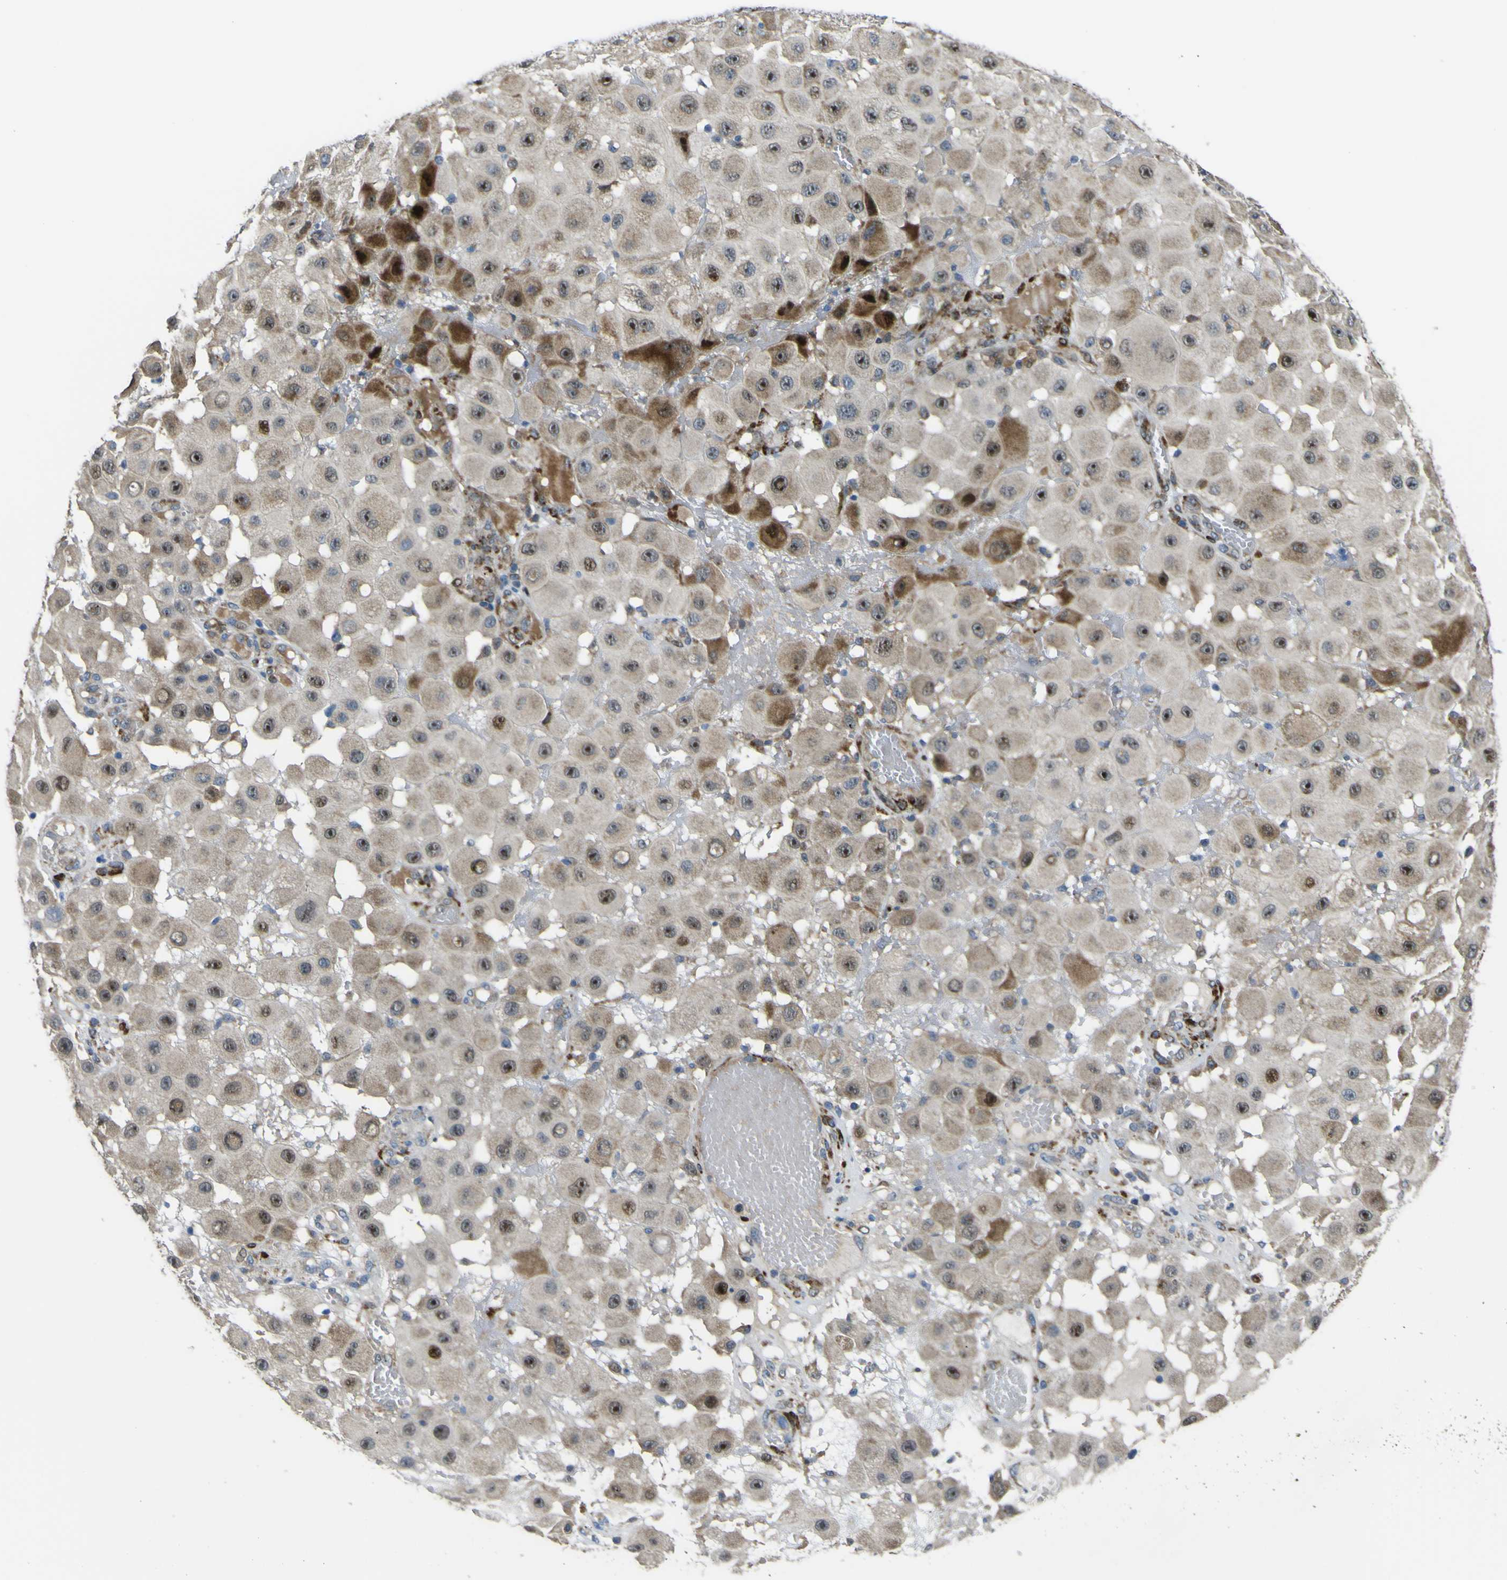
{"staining": {"intensity": "moderate", "quantity": "25%-75%", "location": "cytoplasmic/membranous,nuclear"}, "tissue": "melanoma", "cell_type": "Tumor cells", "image_type": "cancer", "snomed": [{"axis": "morphology", "description": "Malignant melanoma, NOS"}, {"axis": "topography", "description": "Skin"}], "caption": "High-power microscopy captured an IHC histopathology image of malignant melanoma, revealing moderate cytoplasmic/membranous and nuclear expression in approximately 25%-75% of tumor cells. (brown staining indicates protein expression, while blue staining denotes nuclei).", "gene": "LBHD1", "patient": {"sex": "female", "age": 81}}